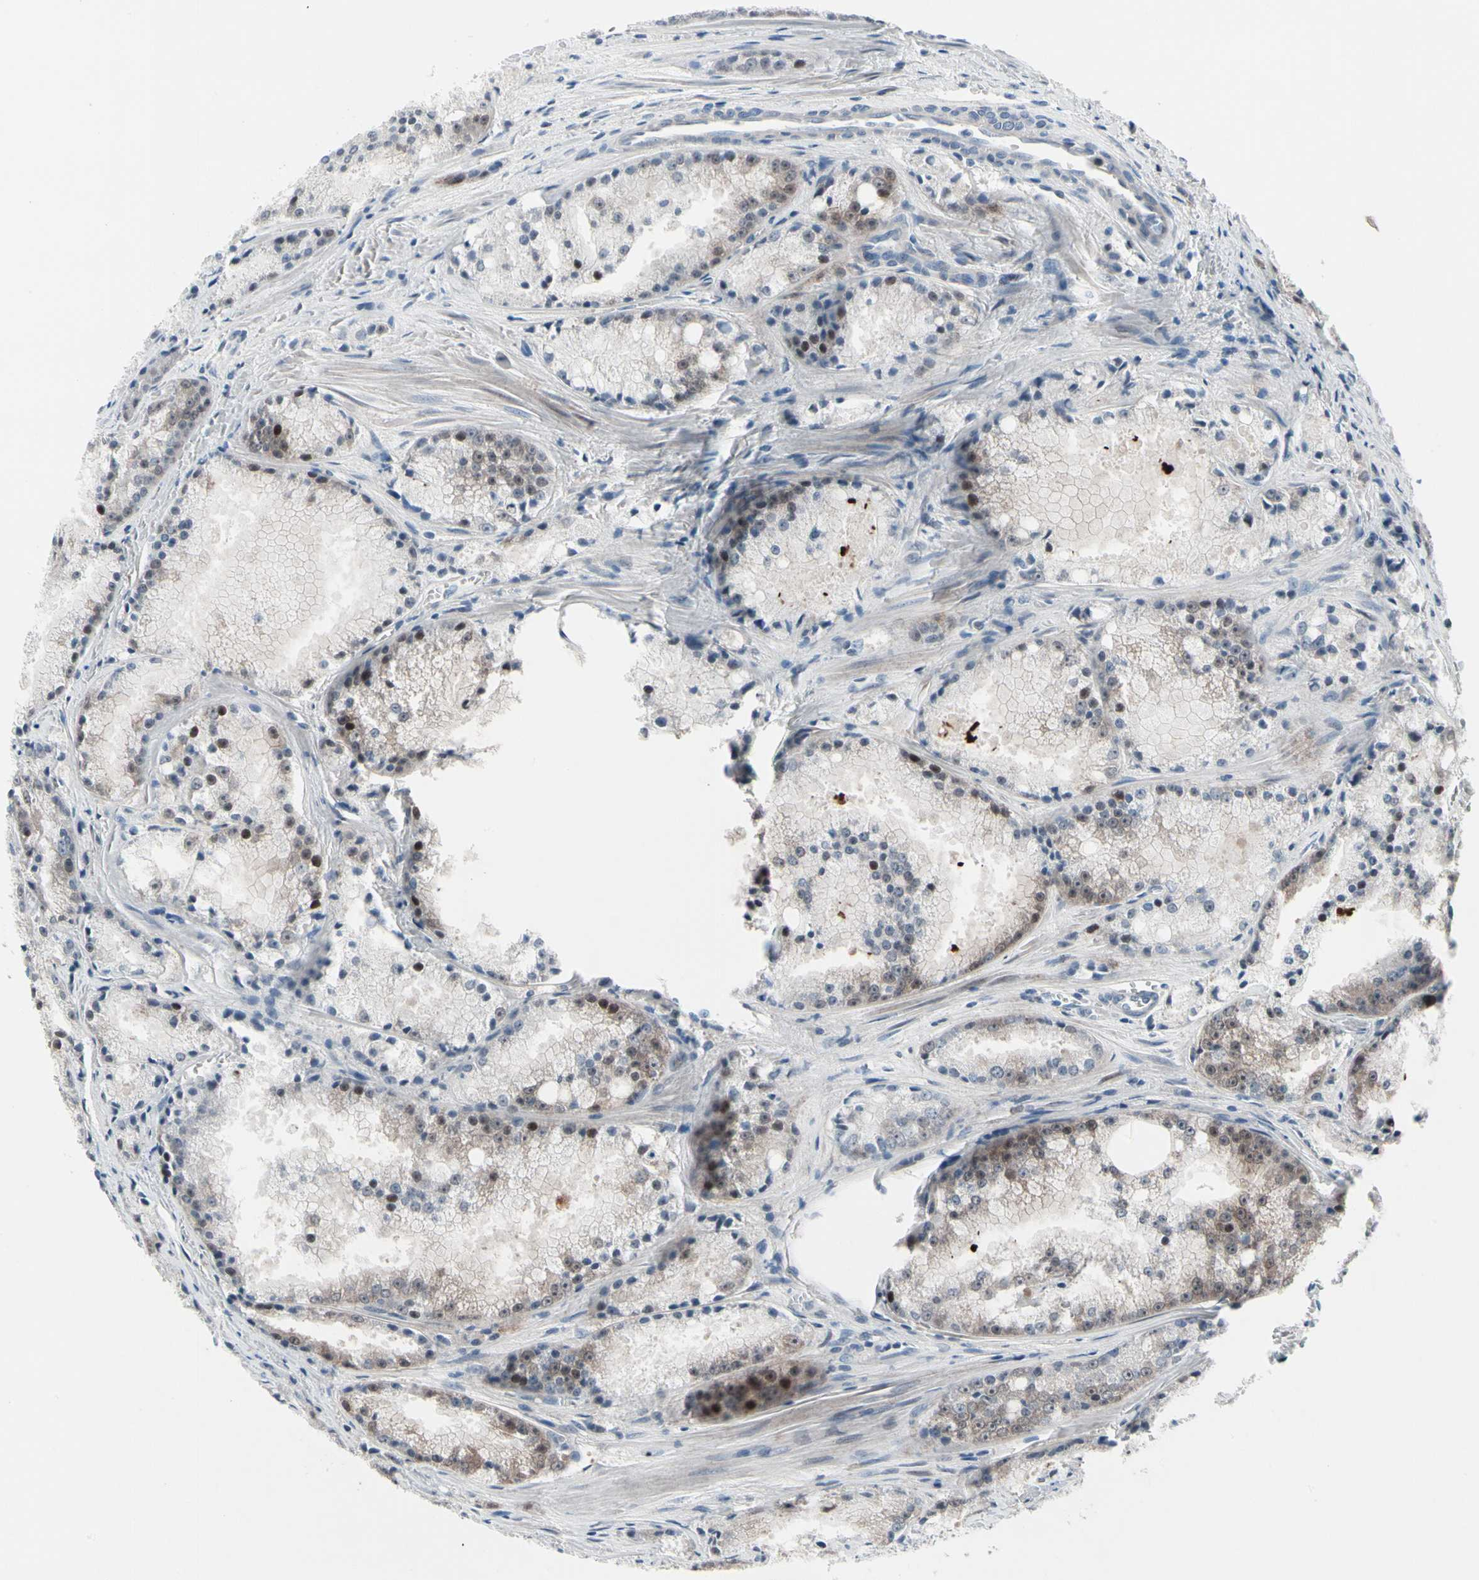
{"staining": {"intensity": "weak", "quantity": "<25%", "location": "cytoplasmic/membranous,nuclear"}, "tissue": "prostate cancer", "cell_type": "Tumor cells", "image_type": "cancer", "snomed": [{"axis": "morphology", "description": "Adenocarcinoma, Low grade"}, {"axis": "topography", "description": "Prostate"}], "caption": "Protein analysis of prostate cancer (adenocarcinoma (low-grade)) exhibits no significant positivity in tumor cells.", "gene": "TXN", "patient": {"sex": "male", "age": 64}}